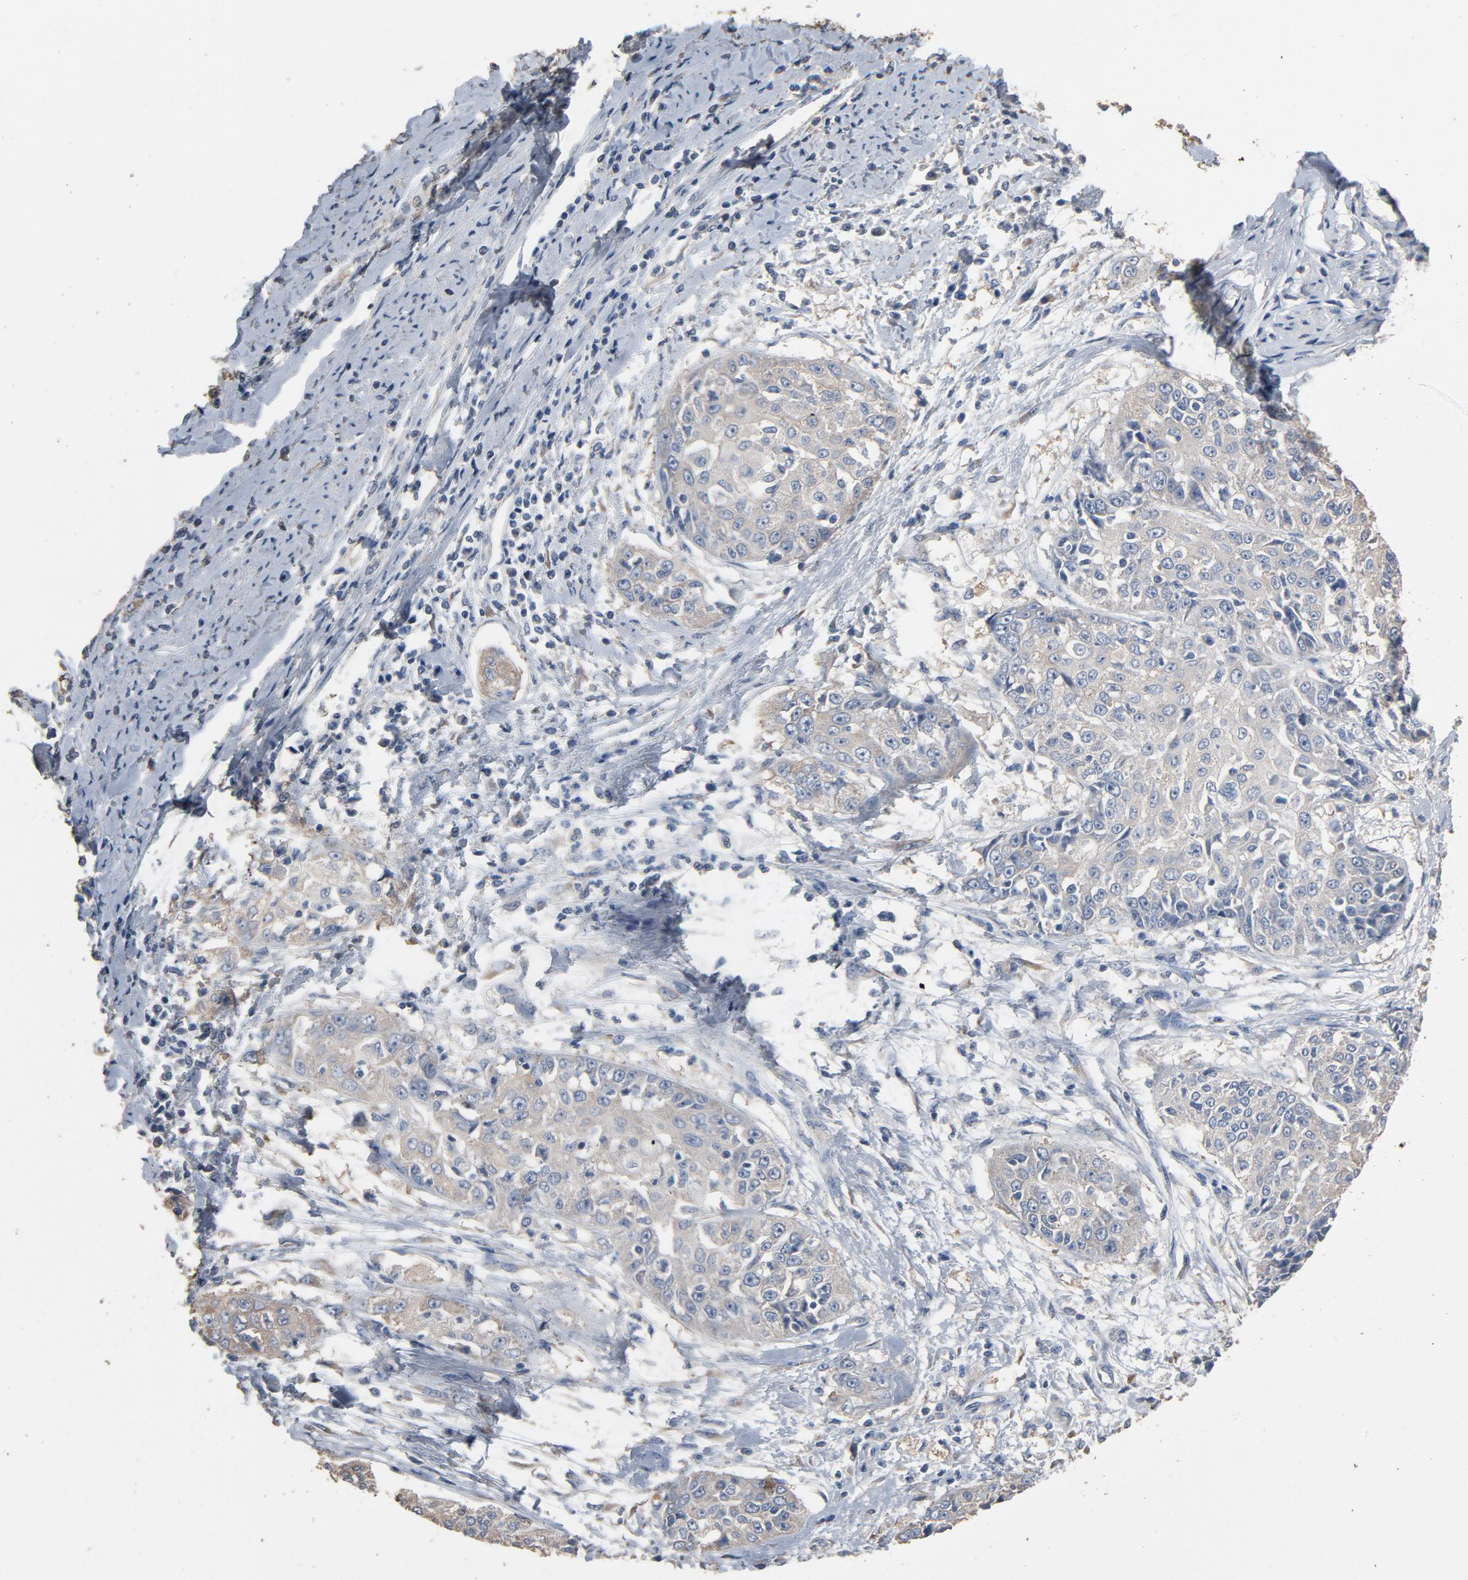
{"staining": {"intensity": "weak", "quantity": "<25%", "location": "cytoplasmic/membranous"}, "tissue": "cervical cancer", "cell_type": "Tumor cells", "image_type": "cancer", "snomed": [{"axis": "morphology", "description": "Squamous cell carcinoma, NOS"}, {"axis": "topography", "description": "Cervix"}], "caption": "IHC histopathology image of human squamous cell carcinoma (cervical) stained for a protein (brown), which displays no positivity in tumor cells.", "gene": "SOX6", "patient": {"sex": "female", "age": 64}}